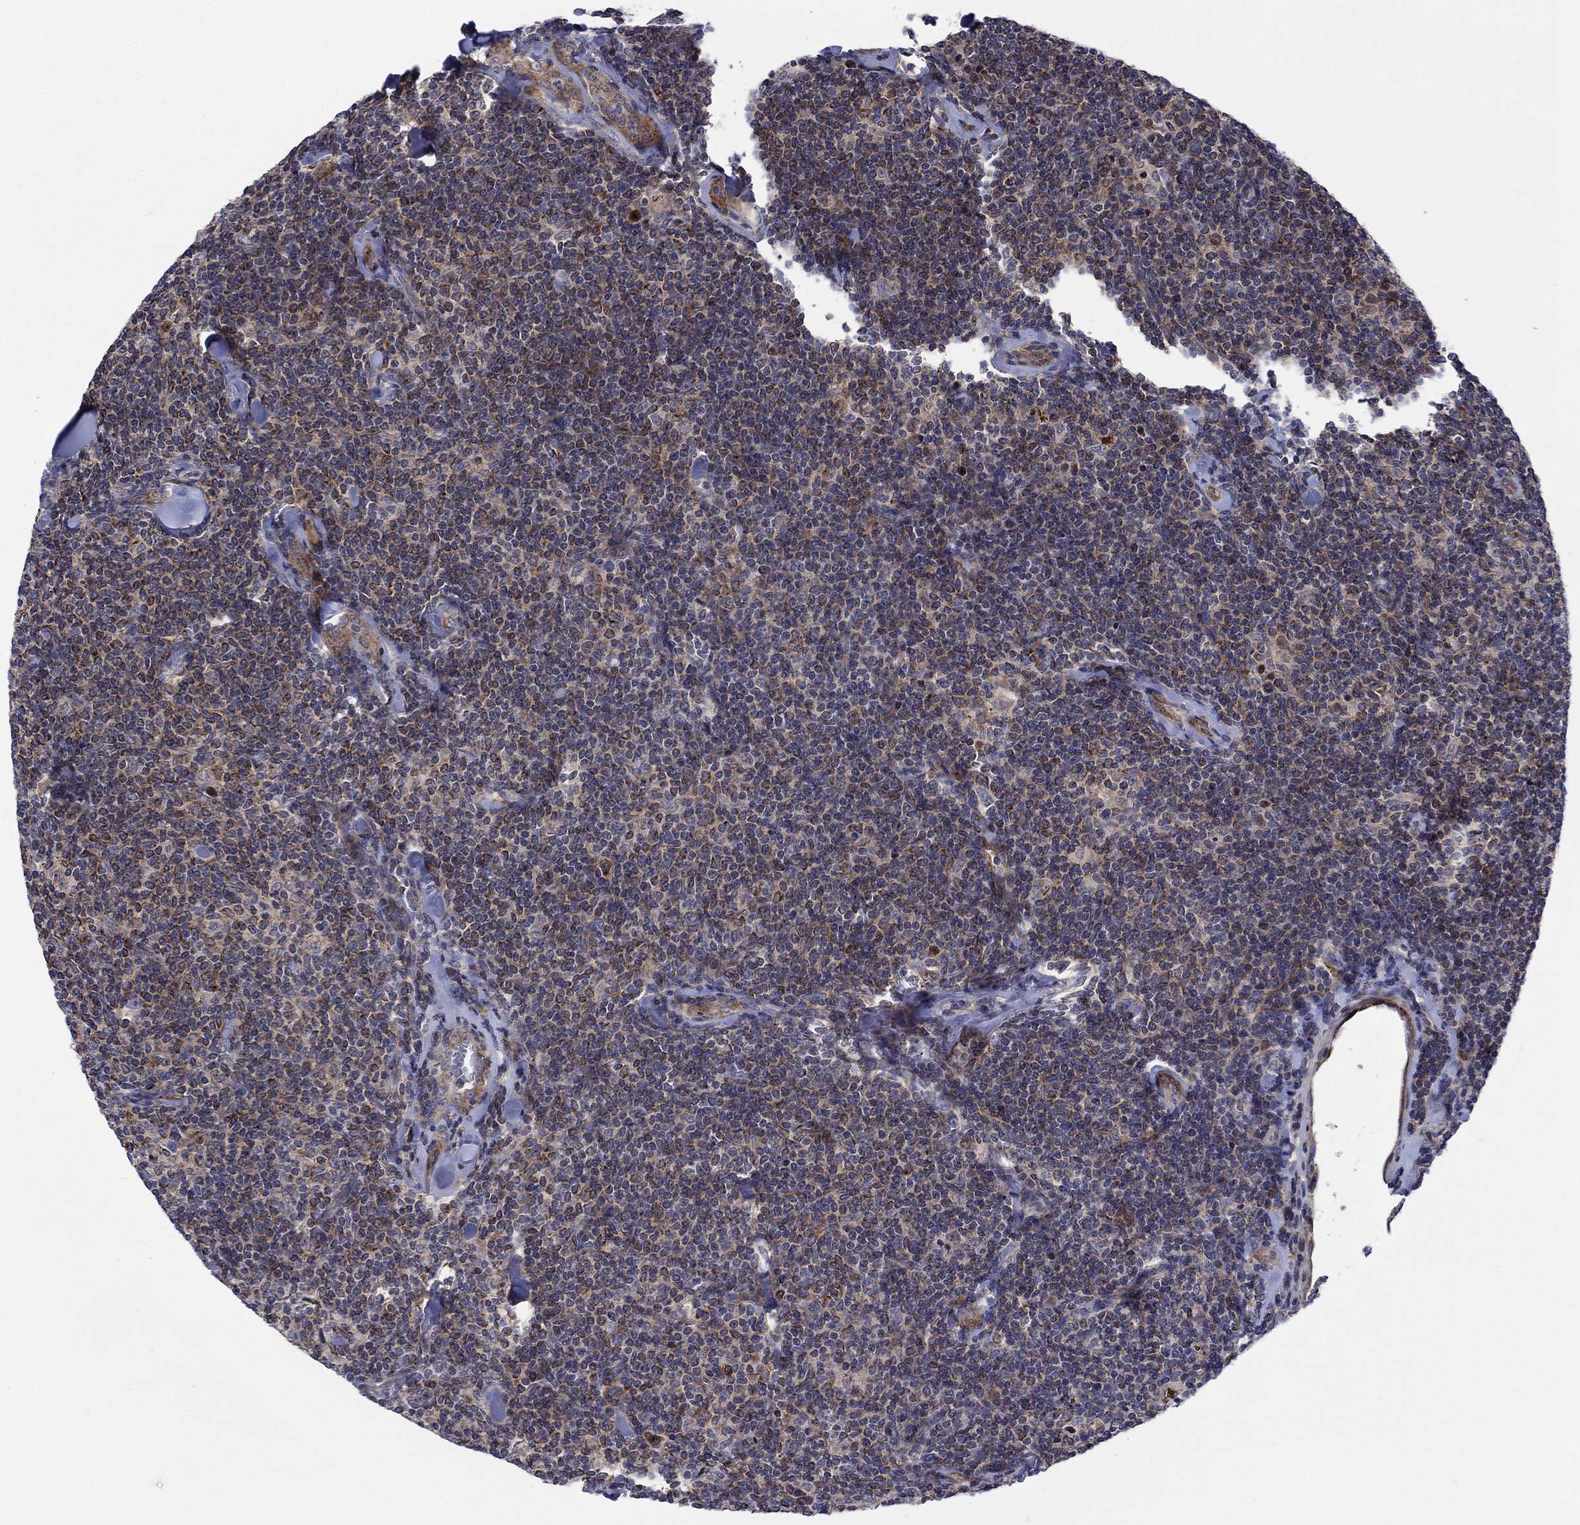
{"staining": {"intensity": "moderate", "quantity": "<25%", "location": "cytoplasmic/membranous"}, "tissue": "lymphoma", "cell_type": "Tumor cells", "image_type": "cancer", "snomed": [{"axis": "morphology", "description": "Malignant lymphoma, non-Hodgkin's type, Low grade"}, {"axis": "topography", "description": "Lymph node"}], "caption": "Protein expression analysis of malignant lymphoma, non-Hodgkin's type (low-grade) reveals moderate cytoplasmic/membranous positivity in approximately <25% of tumor cells.", "gene": "SLC35F2", "patient": {"sex": "female", "age": 56}}